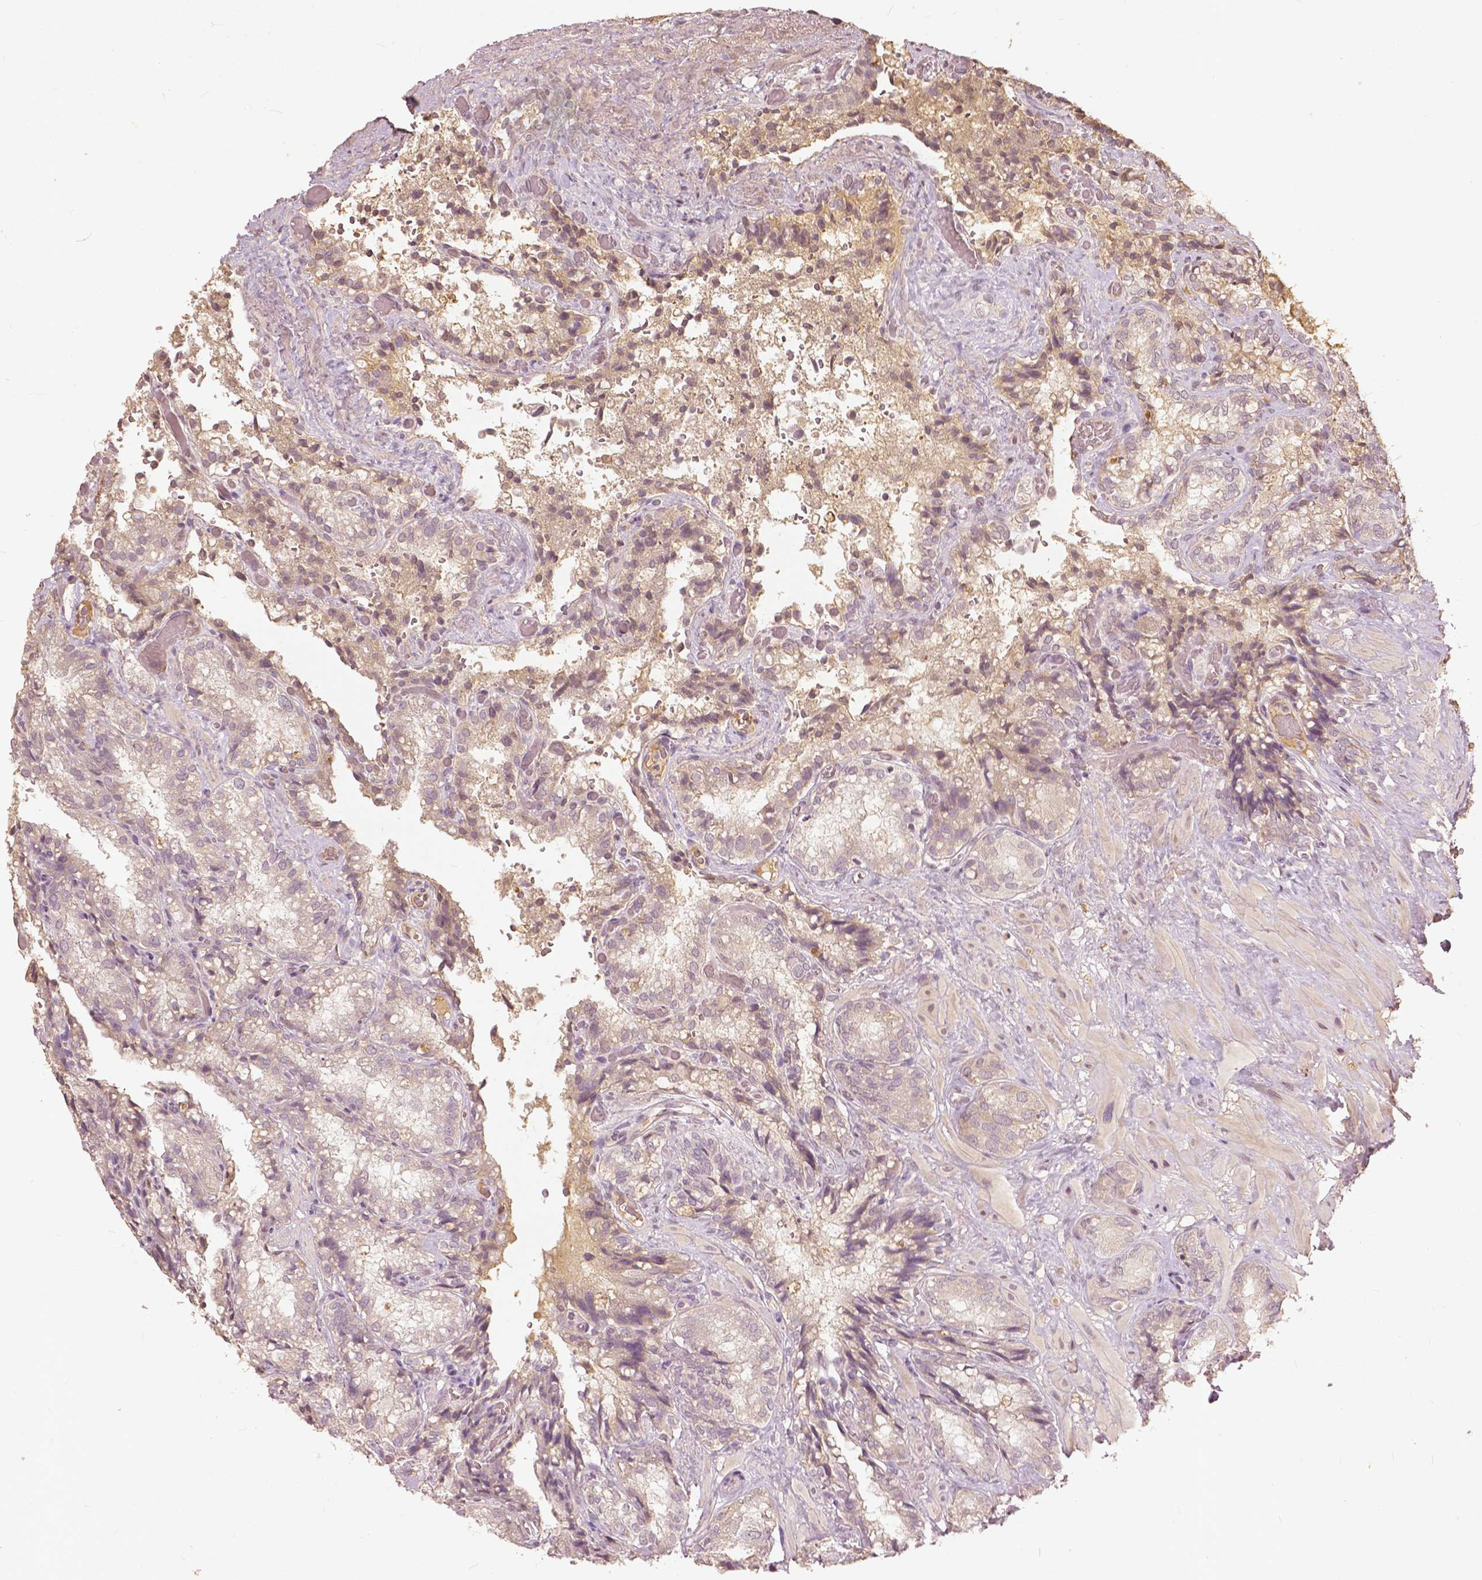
{"staining": {"intensity": "weak", "quantity": "<25%", "location": "cytoplasmic/membranous,nuclear"}, "tissue": "seminal vesicle", "cell_type": "Glandular cells", "image_type": "normal", "snomed": [{"axis": "morphology", "description": "Normal tissue, NOS"}, {"axis": "topography", "description": "Seminal veicle"}], "caption": "A photomicrograph of seminal vesicle stained for a protein displays no brown staining in glandular cells.", "gene": "ANGPTL4", "patient": {"sex": "male", "age": 57}}